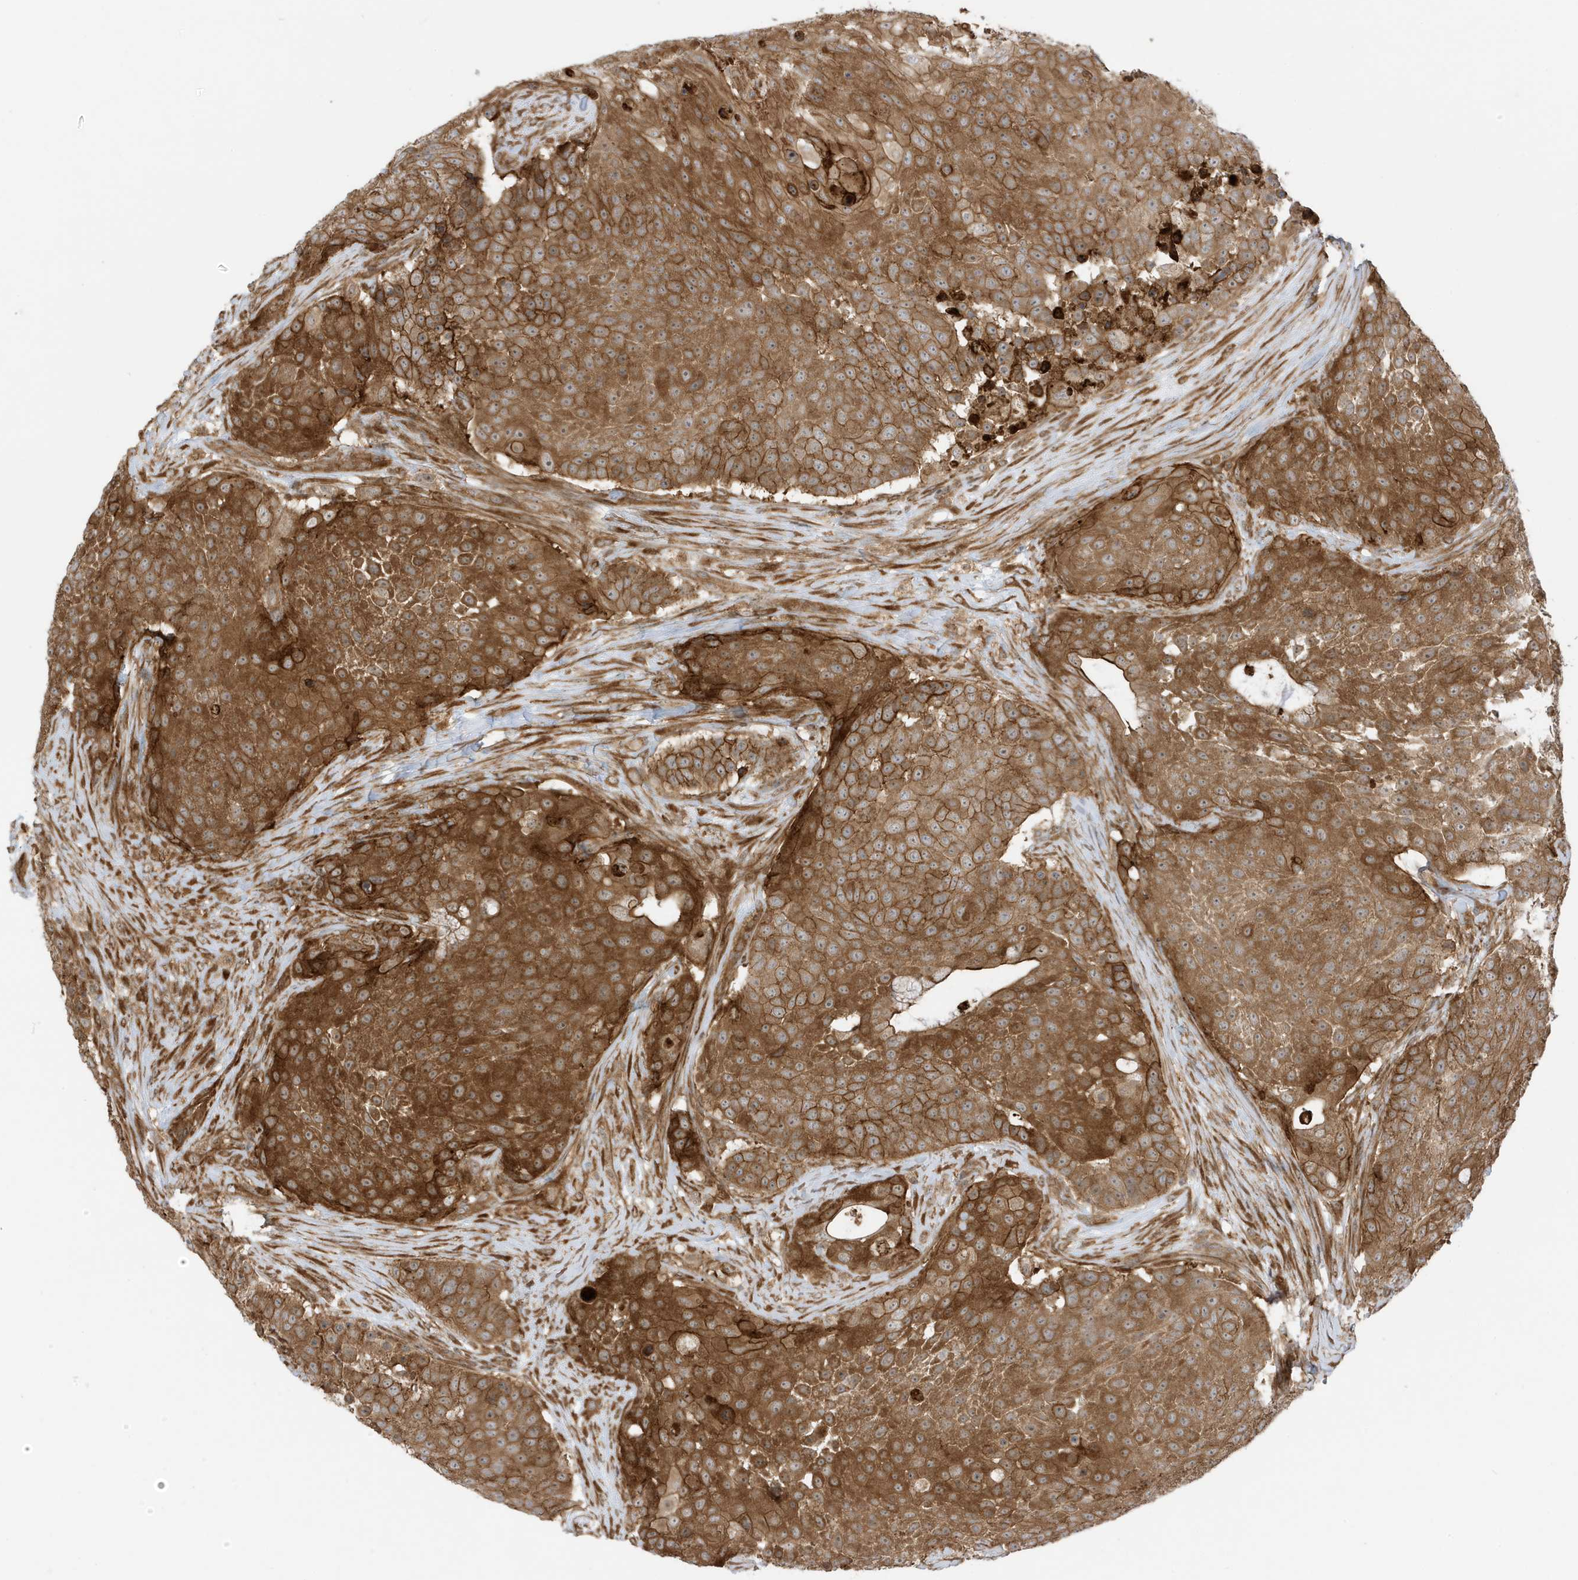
{"staining": {"intensity": "strong", "quantity": ">75%", "location": "cytoplasmic/membranous"}, "tissue": "urothelial cancer", "cell_type": "Tumor cells", "image_type": "cancer", "snomed": [{"axis": "morphology", "description": "Urothelial carcinoma, High grade"}, {"axis": "topography", "description": "Urinary bladder"}], "caption": "Tumor cells exhibit strong cytoplasmic/membranous positivity in approximately >75% of cells in urothelial cancer. The staining was performed using DAB to visualize the protein expression in brown, while the nuclei were stained in blue with hematoxylin (Magnification: 20x).", "gene": "CDC42EP3", "patient": {"sex": "female", "age": 63}}